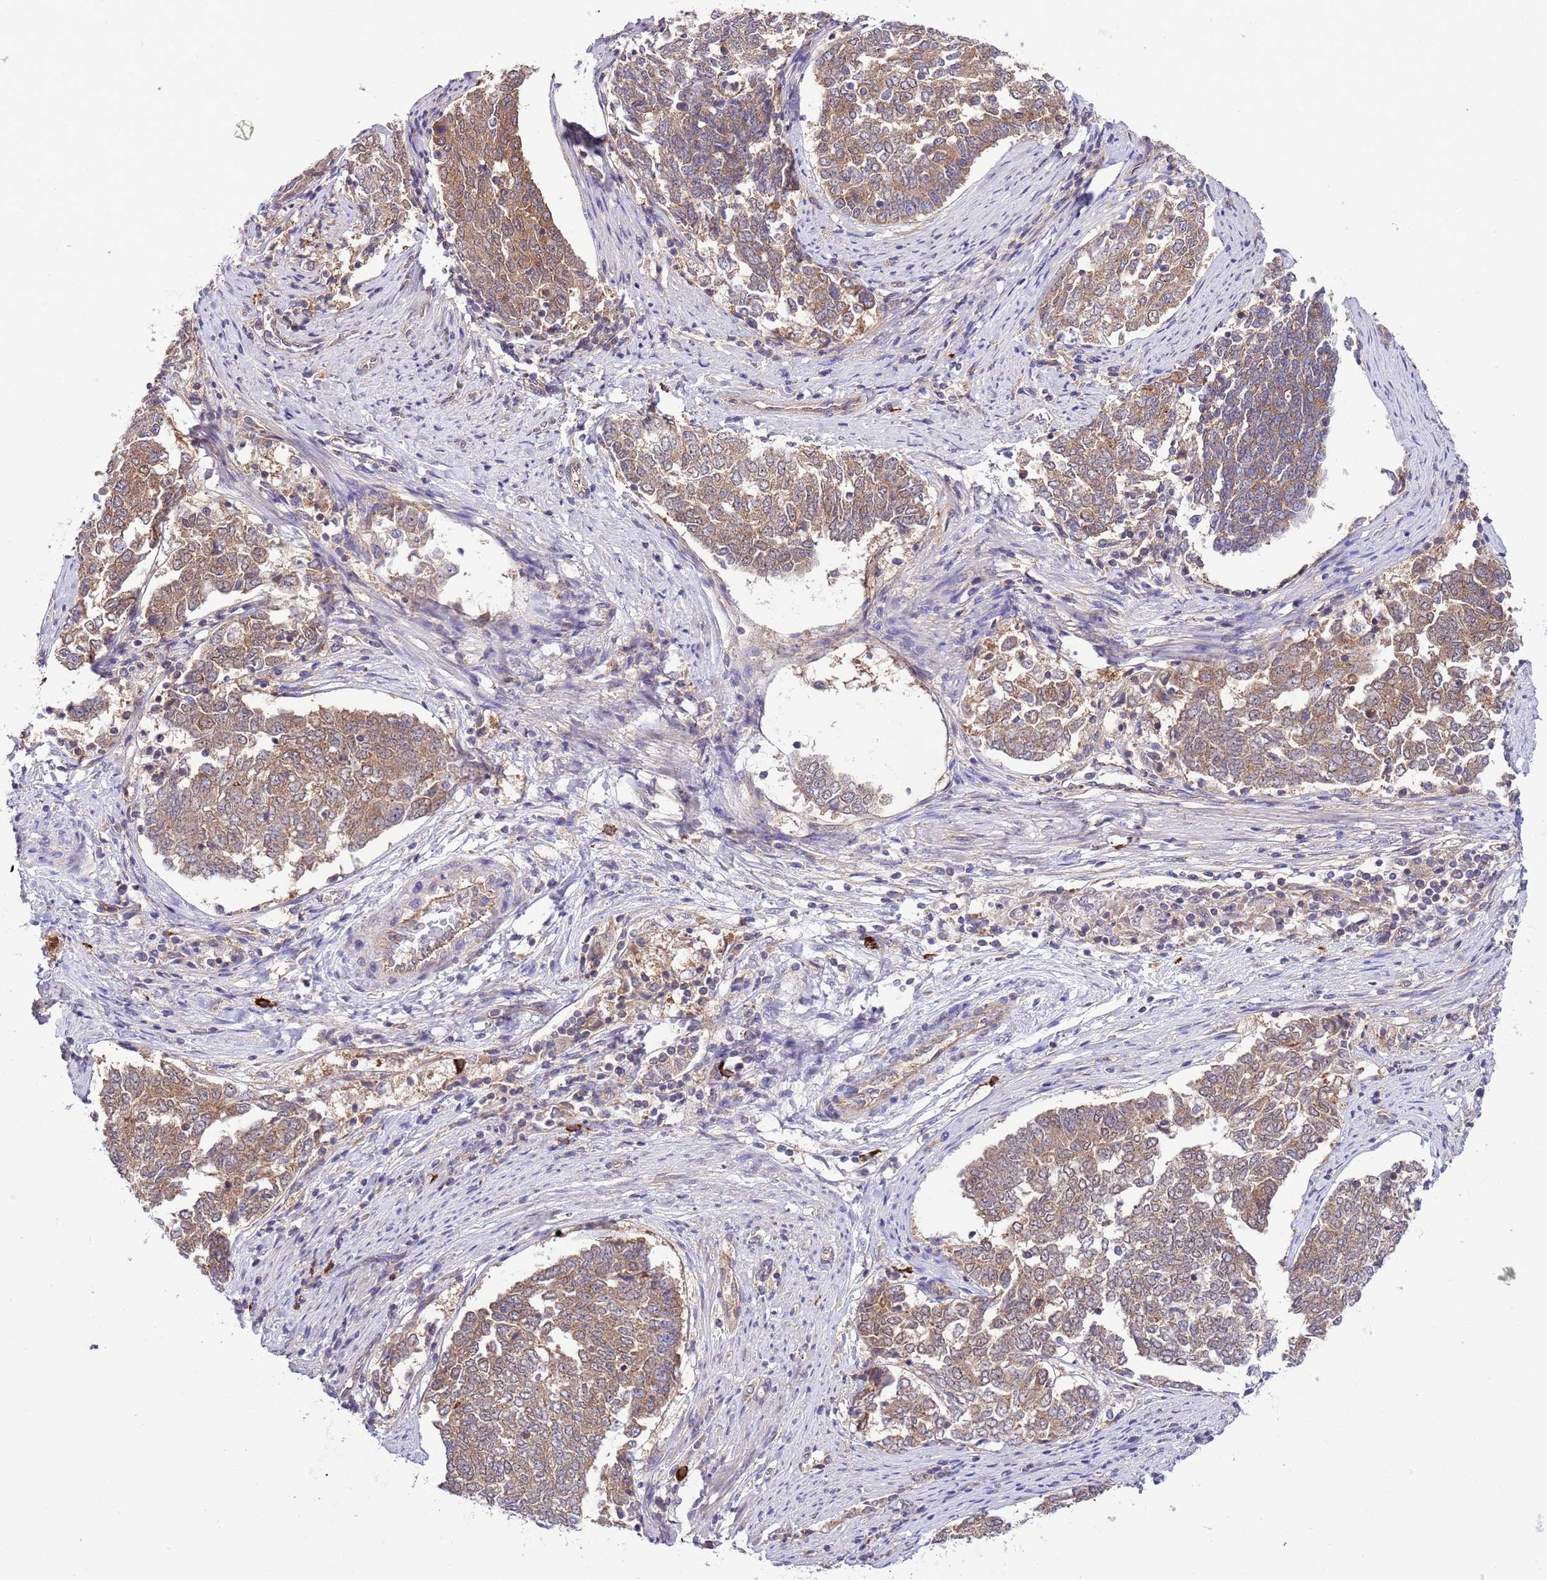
{"staining": {"intensity": "moderate", "quantity": ">75%", "location": "cytoplasmic/membranous"}, "tissue": "endometrial cancer", "cell_type": "Tumor cells", "image_type": "cancer", "snomed": [{"axis": "morphology", "description": "Adenocarcinoma, NOS"}, {"axis": "topography", "description": "Endometrium"}], "caption": "IHC (DAB) staining of human endometrial adenocarcinoma shows moderate cytoplasmic/membranous protein positivity in approximately >75% of tumor cells. (IHC, brightfield microscopy, high magnification).", "gene": "DONSON", "patient": {"sex": "female", "age": 80}}